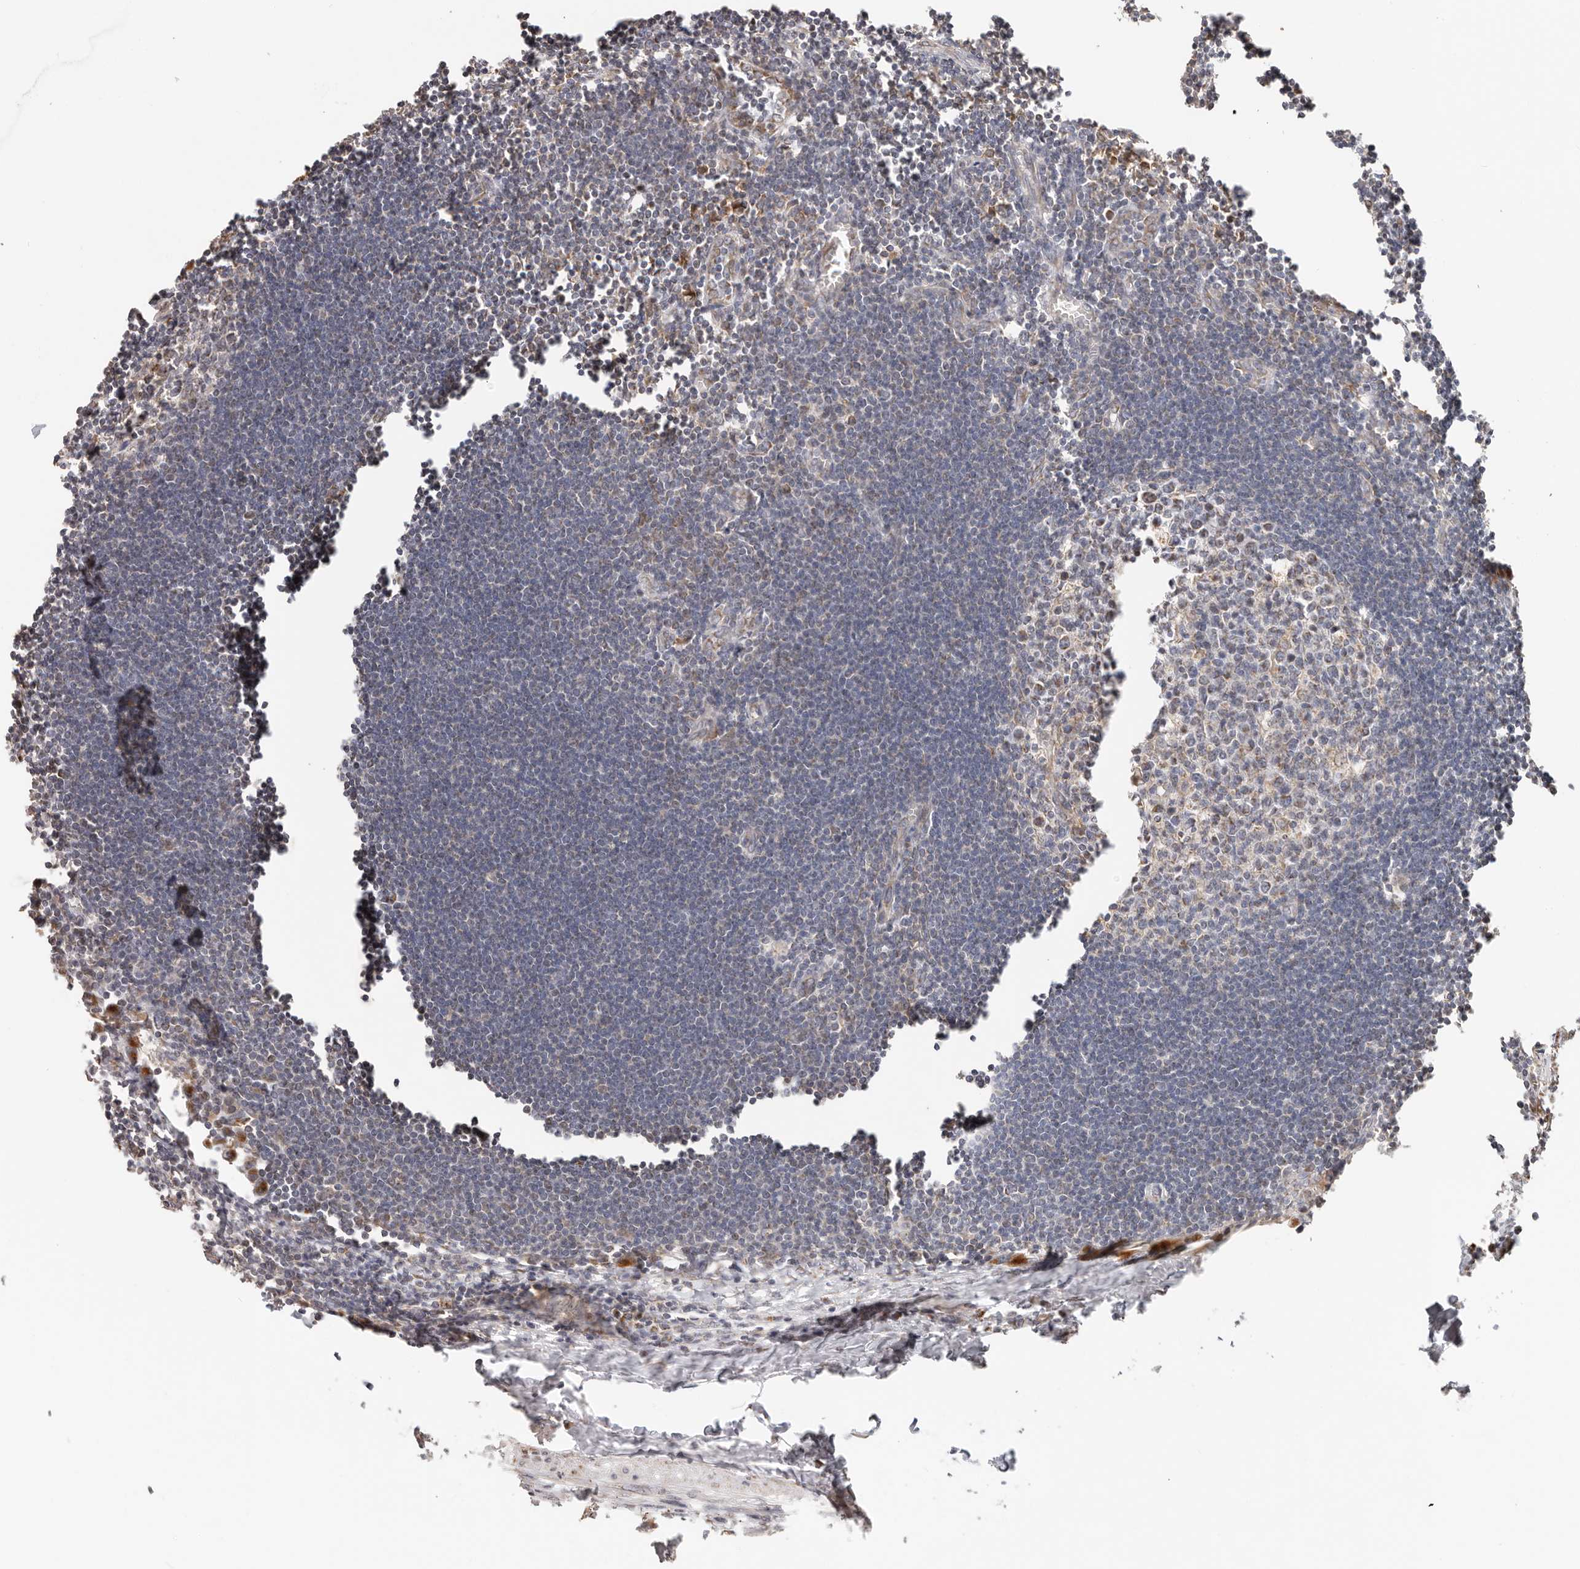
{"staining": {"intensity": "moderate", "quantity": "25%-75%", "location": "cytoplasmic/membranous"}, "tissue": "lymph node", "cell_type": "Germinal center cells", "image_type": "normal", "snomed": [{"axis": "morphology", "description": "Normal tissue, NOS"}, {"axis": "morphology", "description": "Malignant melanoma, Metastatic site"}, {"axis": "topography", "description": "Lymph node"}], "caption": "Brown immunohistochemical staining in normal lymph node exhibits moderate cytoplasmic/membranous positivity in approximately 25%-75% of germinal center cells.", "gene": "NDUFB11", "patient": {"sex": "male", "age": 41}}